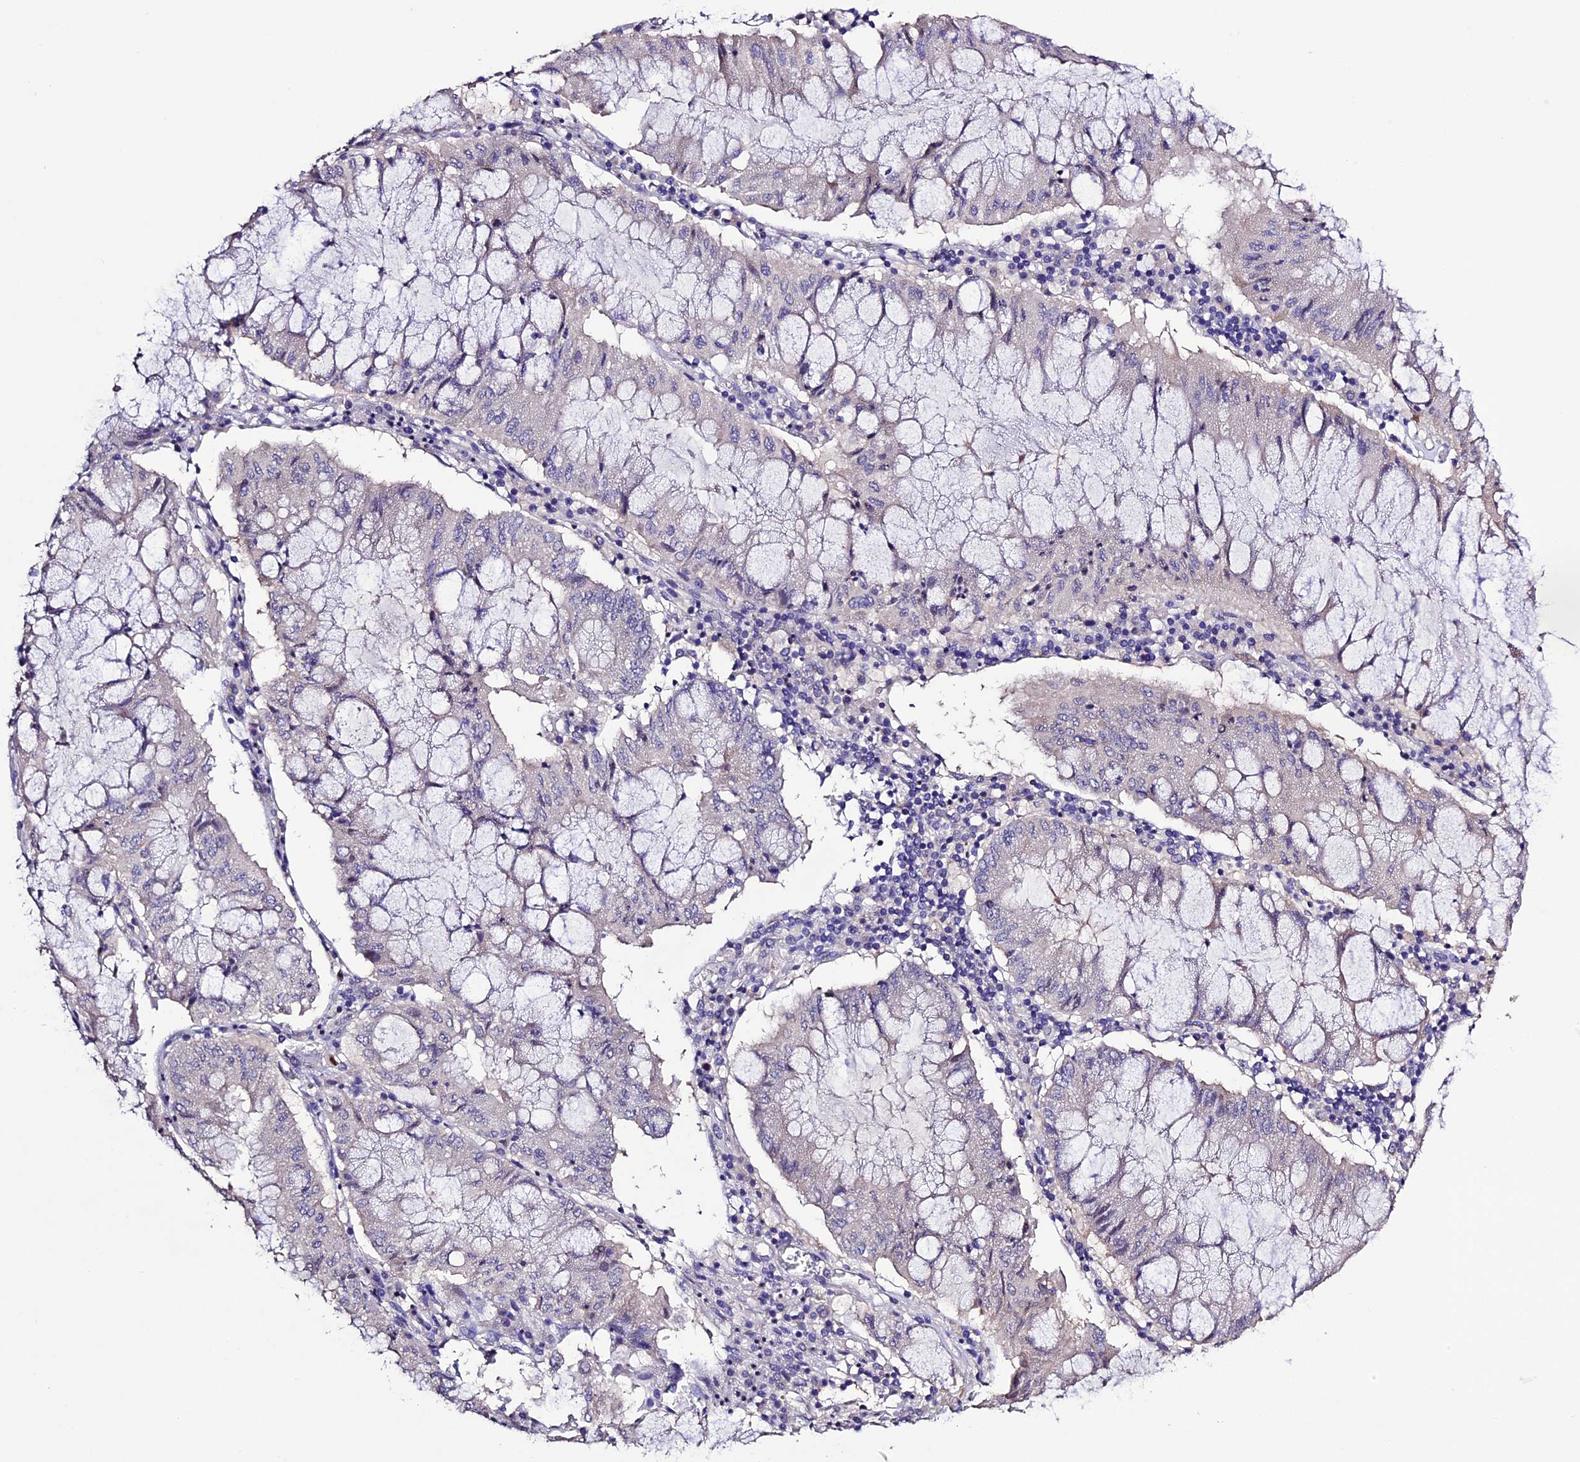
{"staining": {"intensity": "negative", "quantity": "none", "location": "none"}, "tissue": "pancreatic cancer", "cell_type": "Tumor cells", "image_type": "cancer", "snomed": [{"axis": "morphology", "description": "Adenocarcinoma, NOS"}, {"axis": "topography", "description": "Pancreas"}], "caption": "This is an immunohistochemistry image of pancreatic adenocarcinoma. There is no expression in tumor cells.", "gene": "DIS3L", "patient": {"sex": "female", "age": 50}}